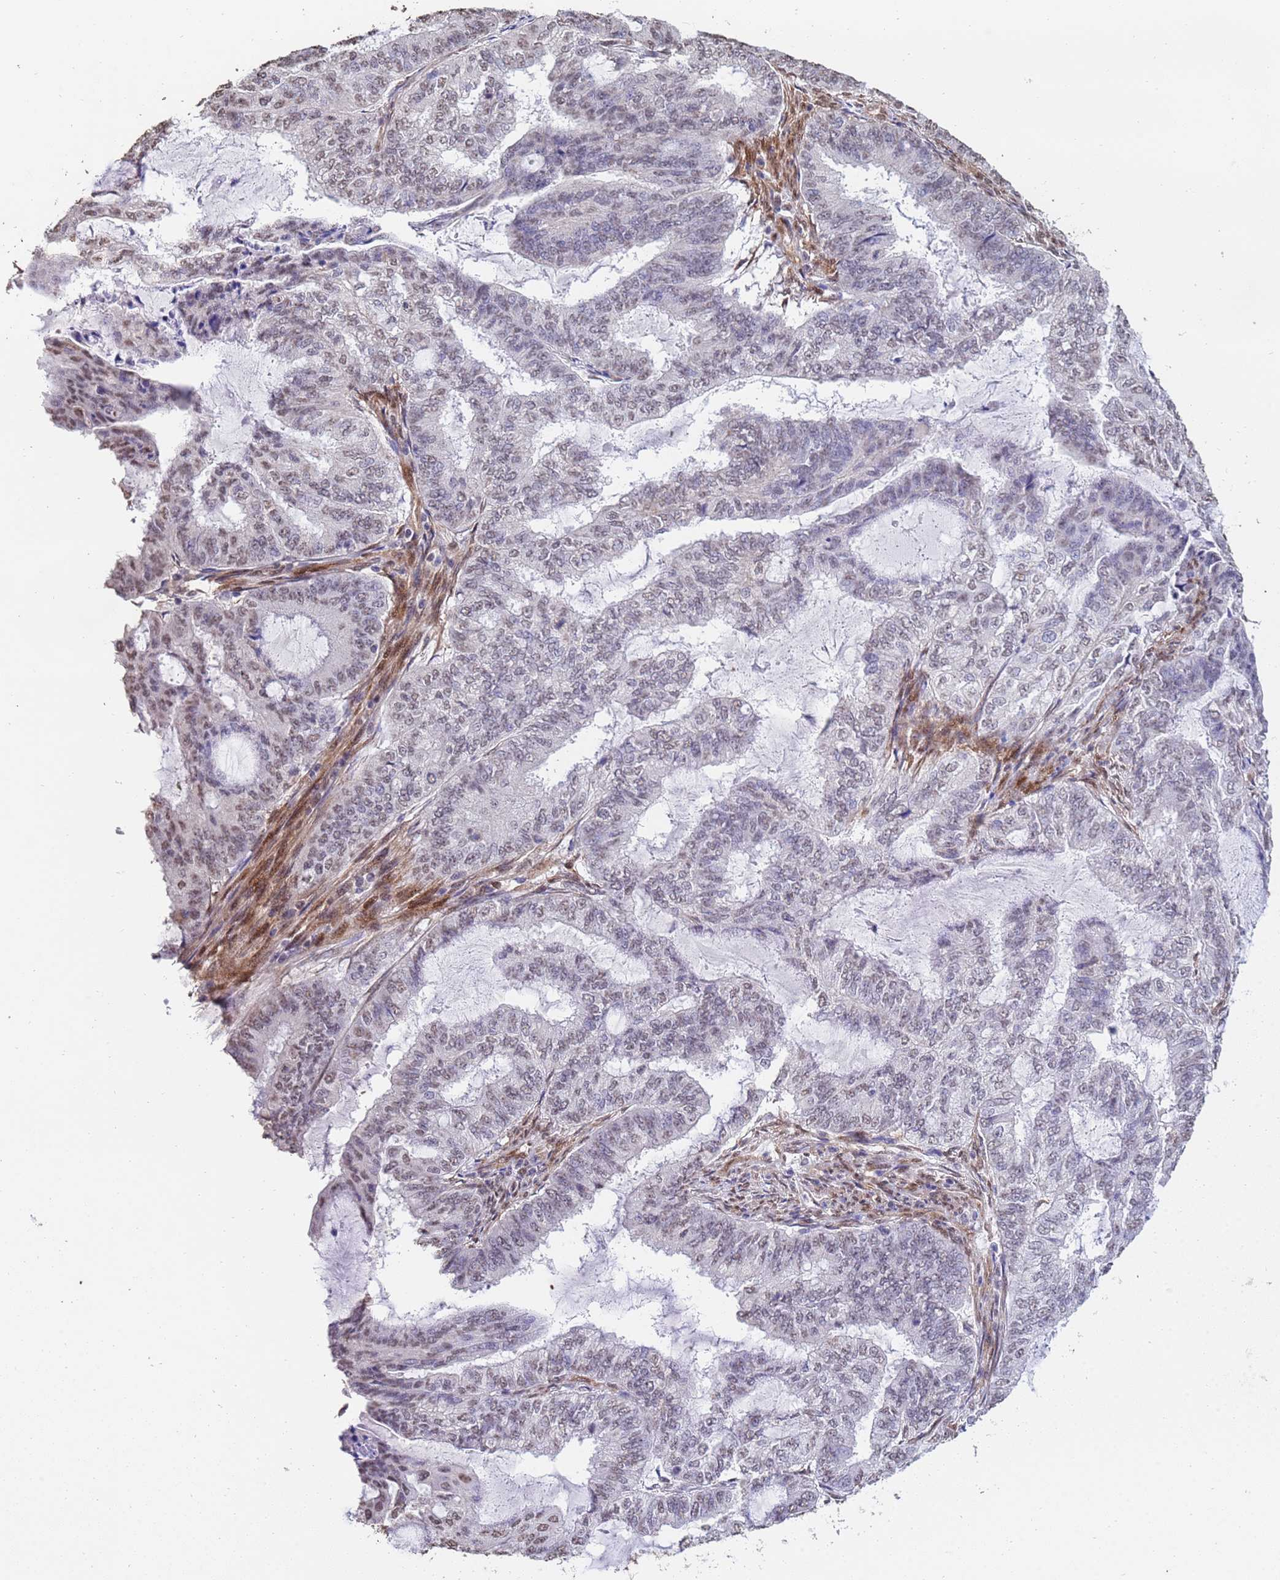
{"staining": {"intensity": "weak", "quantity": "25%-75%", "location": "nuclear"}, "tissue": "endometrial cancer", "cell_type": "Tumor cells", "image_type": "cancer", "snomed": [{"axis": "morphology", "description": "Adenocarcinoma, NOS"}, {"axis": "topography", "description": "Endometrium"}], "caption": "Human endometrial cancer stained with a brown dye exhibits weak nuclear positive positivity in about 25%-75% of tumor cells.", "gene": "TRIP6", "patient": {"sex": "female", "age": 51}}